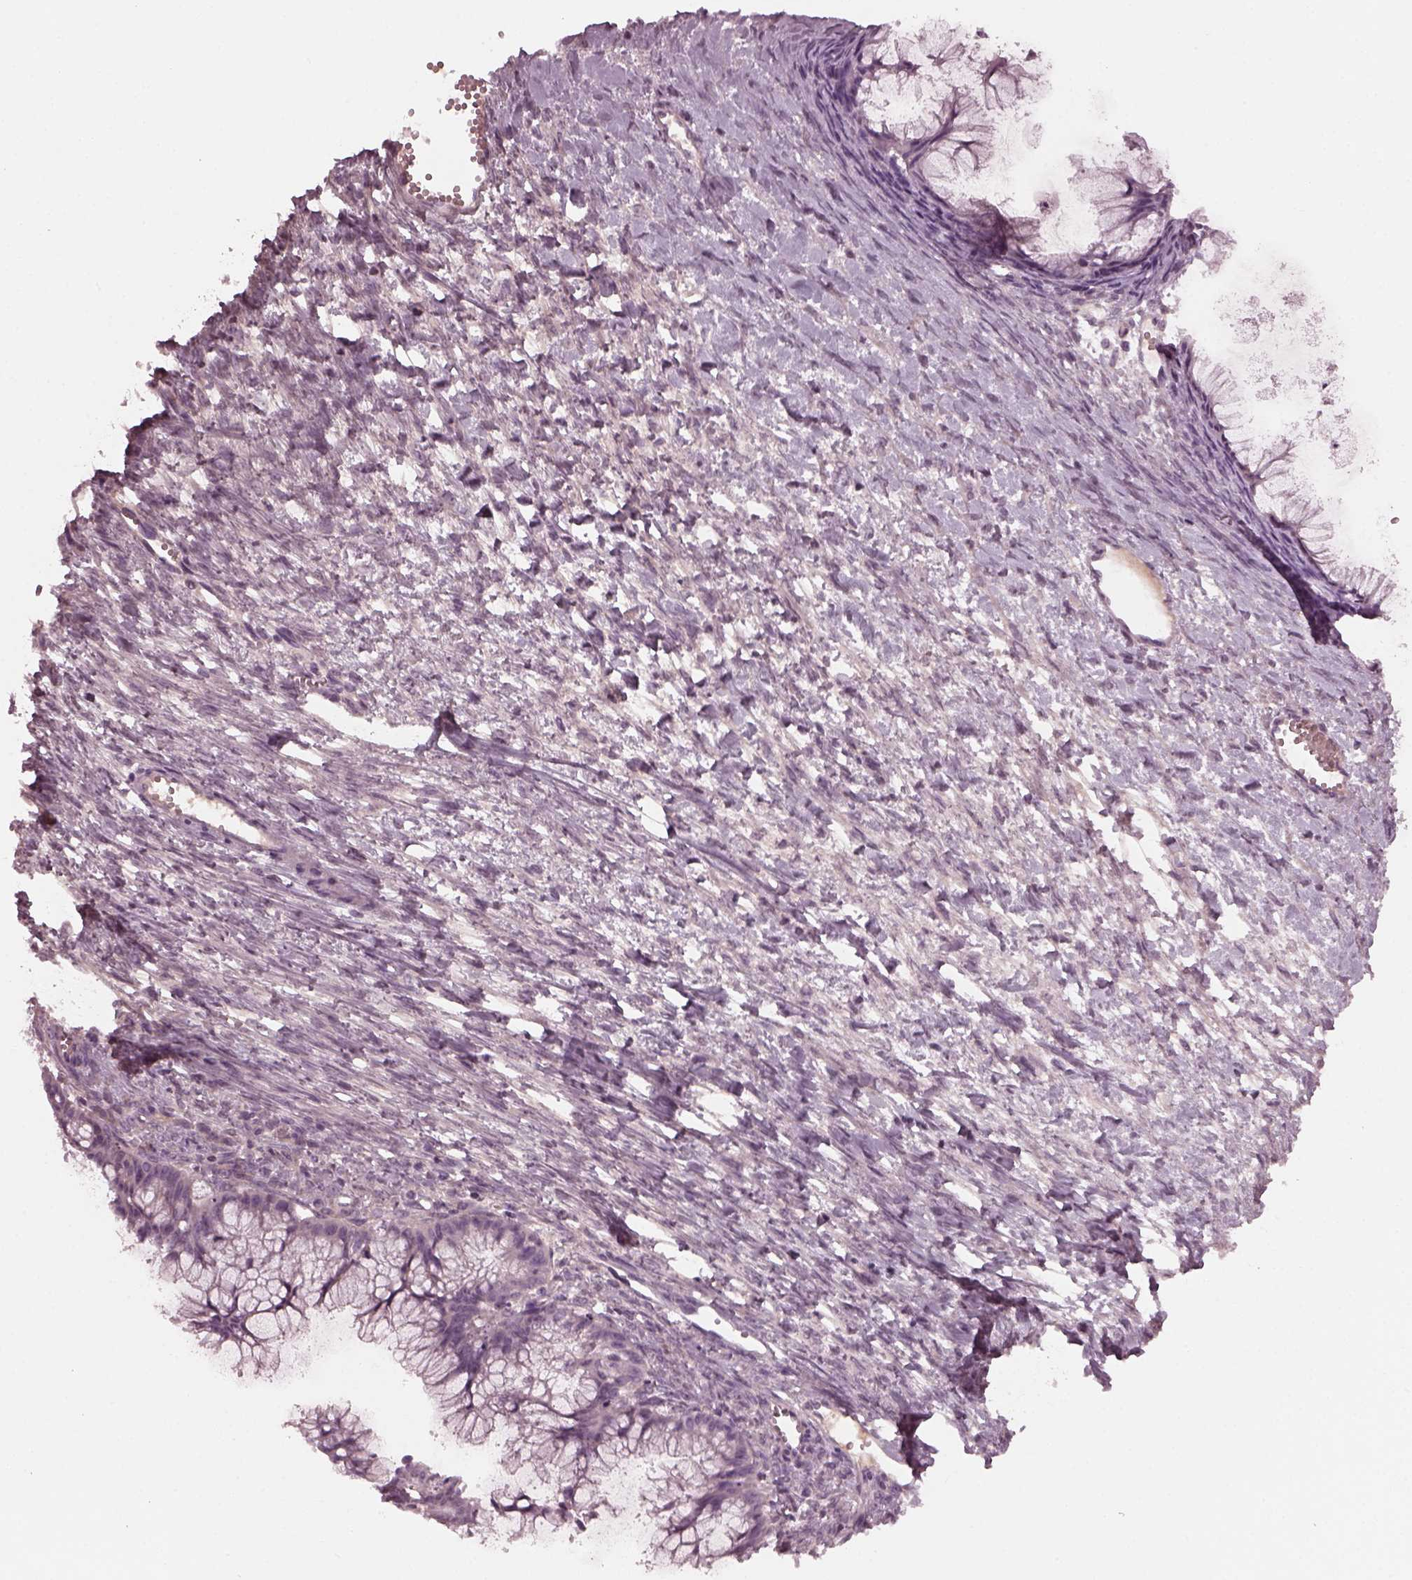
{"staining": {"intensity": "negative", "quantity": "none", "location": "none"}, "tissue": "ovarian cancer", "cell_type": "Tumor cells", "image_type": "cancer", "snomed": [{"axis": "morphology", "description": "Cystadenocarcinoma, mucinous, NOS"}, {"axis": "topography", "description": "Ovary"}], "caption": "The image demonstrates no significant expression in tumor cells of ovarian mucinous cystadenocarcinoma. Brightfield microscopy of immunohistochemistry (IHC) stained with DAB (brown) and hematoxylin (blue), captured at high magnification.", "gene": "PORCN", "patient": {"sex": "female", "age": 41}}